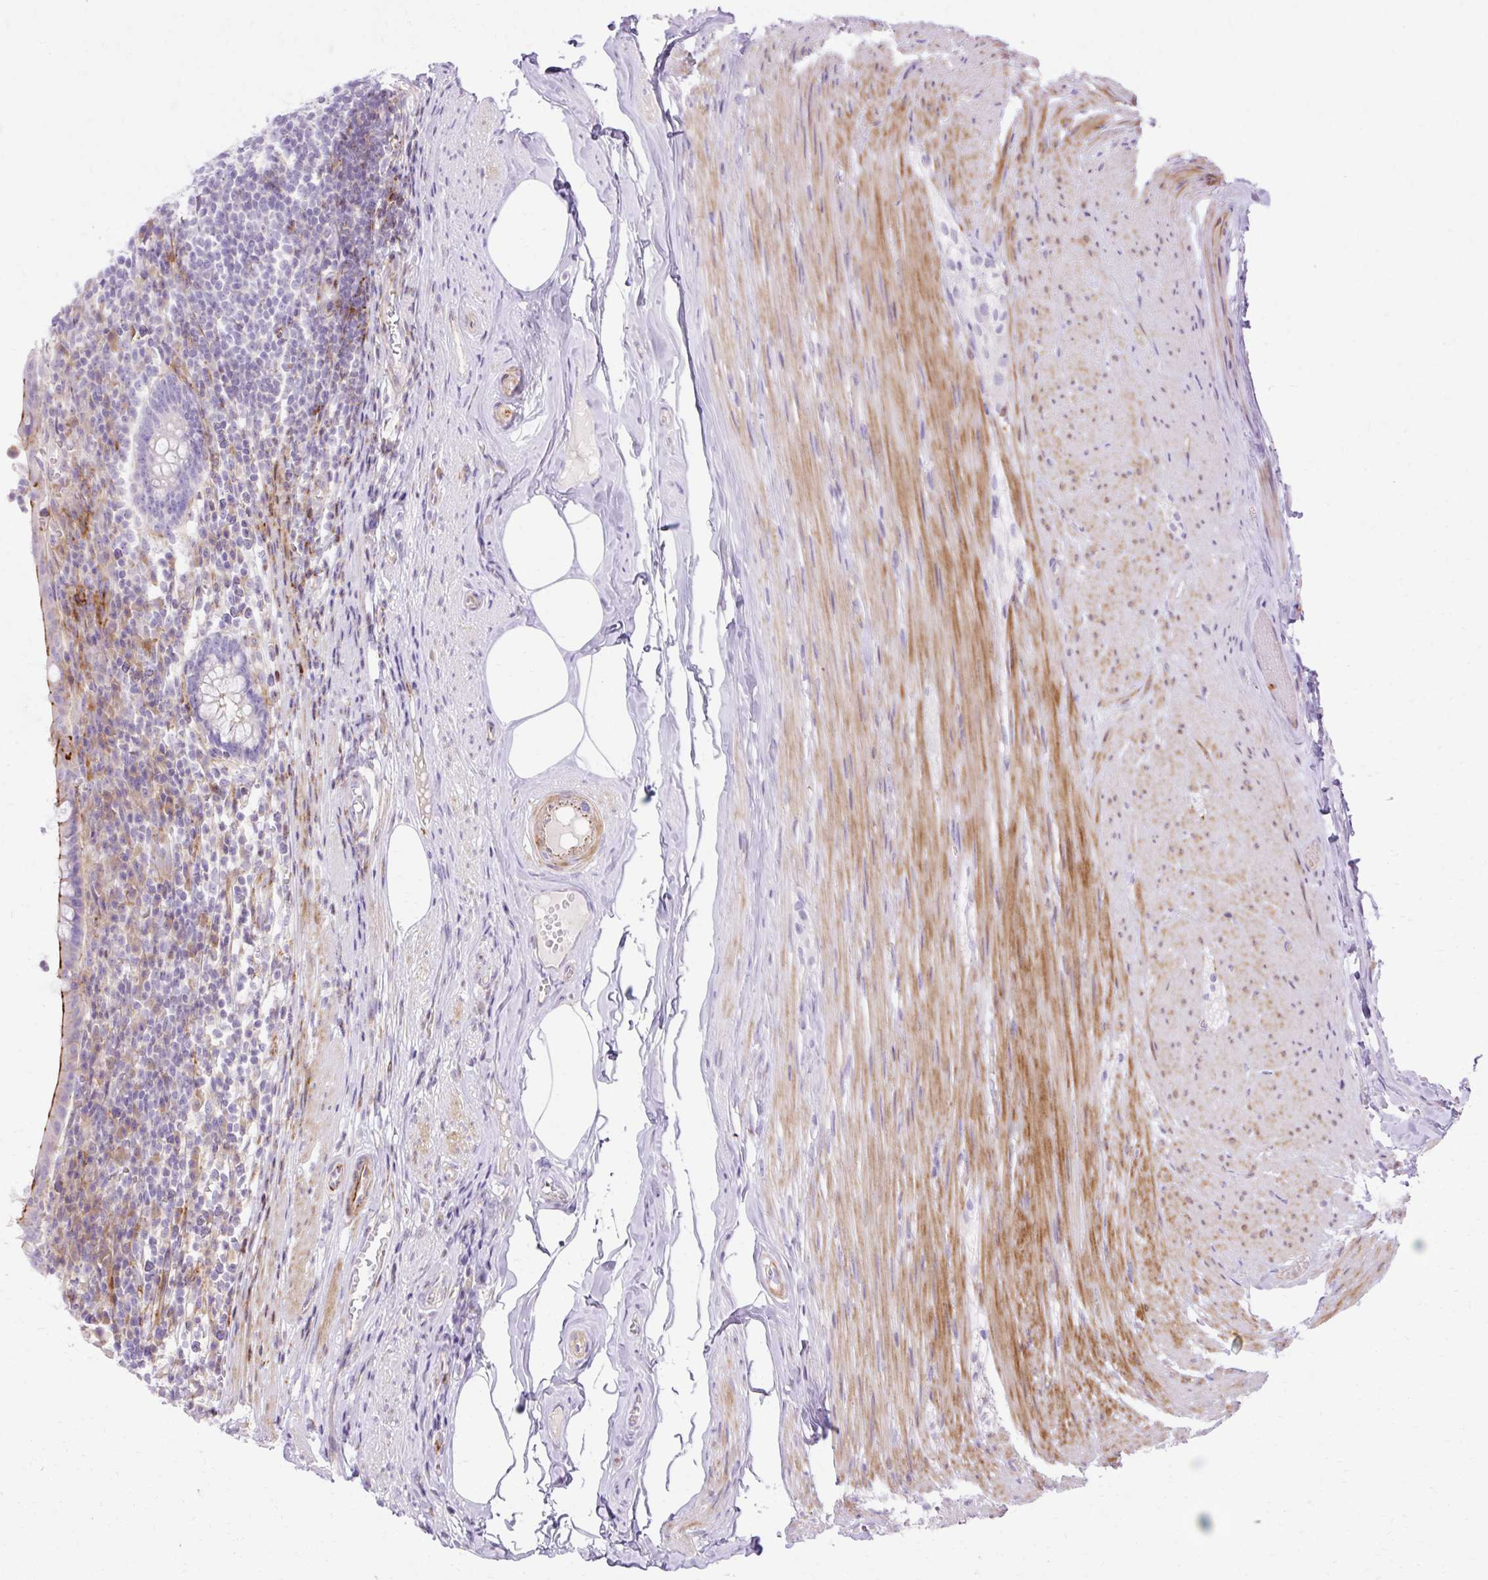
{"staining": {"intensity": "strong", "quantity": "<25%", "location": "cytoplasmic/membranous"}, "tissue": "appendix", "cell_type": "Glandular cells", "image_type": "normal", "snomed": [{"axis": "morphology", "description": "Normal tissue, NOS"}, {"axis": "topography", "description": "Appendix"}], "caption": "Immunohistochemistry of normal appendix demonstrates medium levels of strong cytoplasmic/membranous positivity in about <25% of glandular cells.", "gene": "CORO7", "patient": {"sex": "female", "age": 56}}